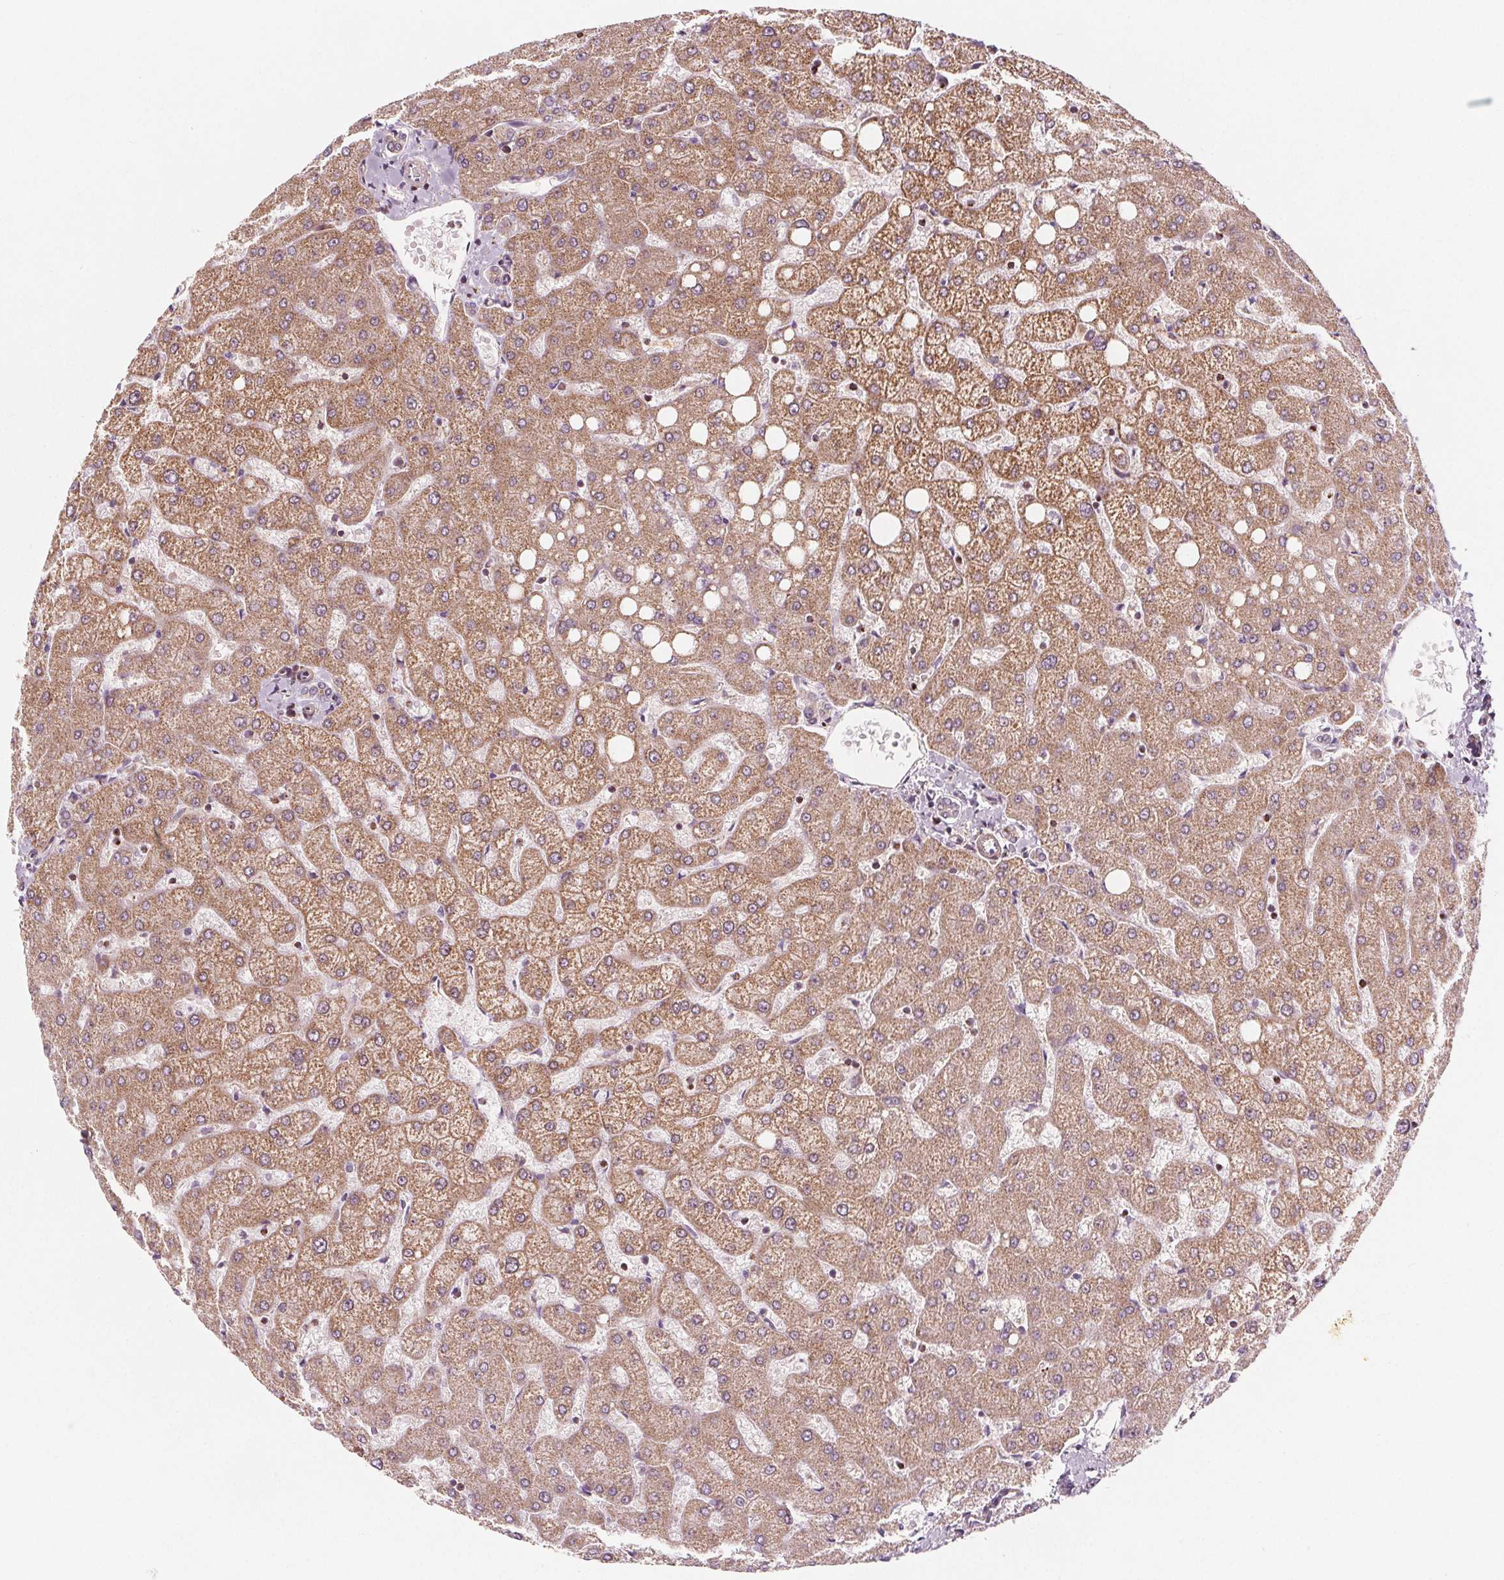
{"staining": {"intensity": "weak", "quantity": "25%-75%", "location": "cytoplasmic/membranous"}, "tissue": "liver", "cell_type": "Cholangiocytes", "image_type": "normal", "snomed": [{"axis": "morphology", "description": "Normal tissue, NOS"}, {"axis": "topography", "description": "Liver"}], "caption": "Cholangiocytes exhibit low levels of weak cytoplasmic/membranous expression in approximately 25%-75% of cells in unremarkable human liver. The protein is shown in brown color, while the nuclei are stained blue.", "gene": "ADAM33", "patient": {"sex": "female", "age": 54}}